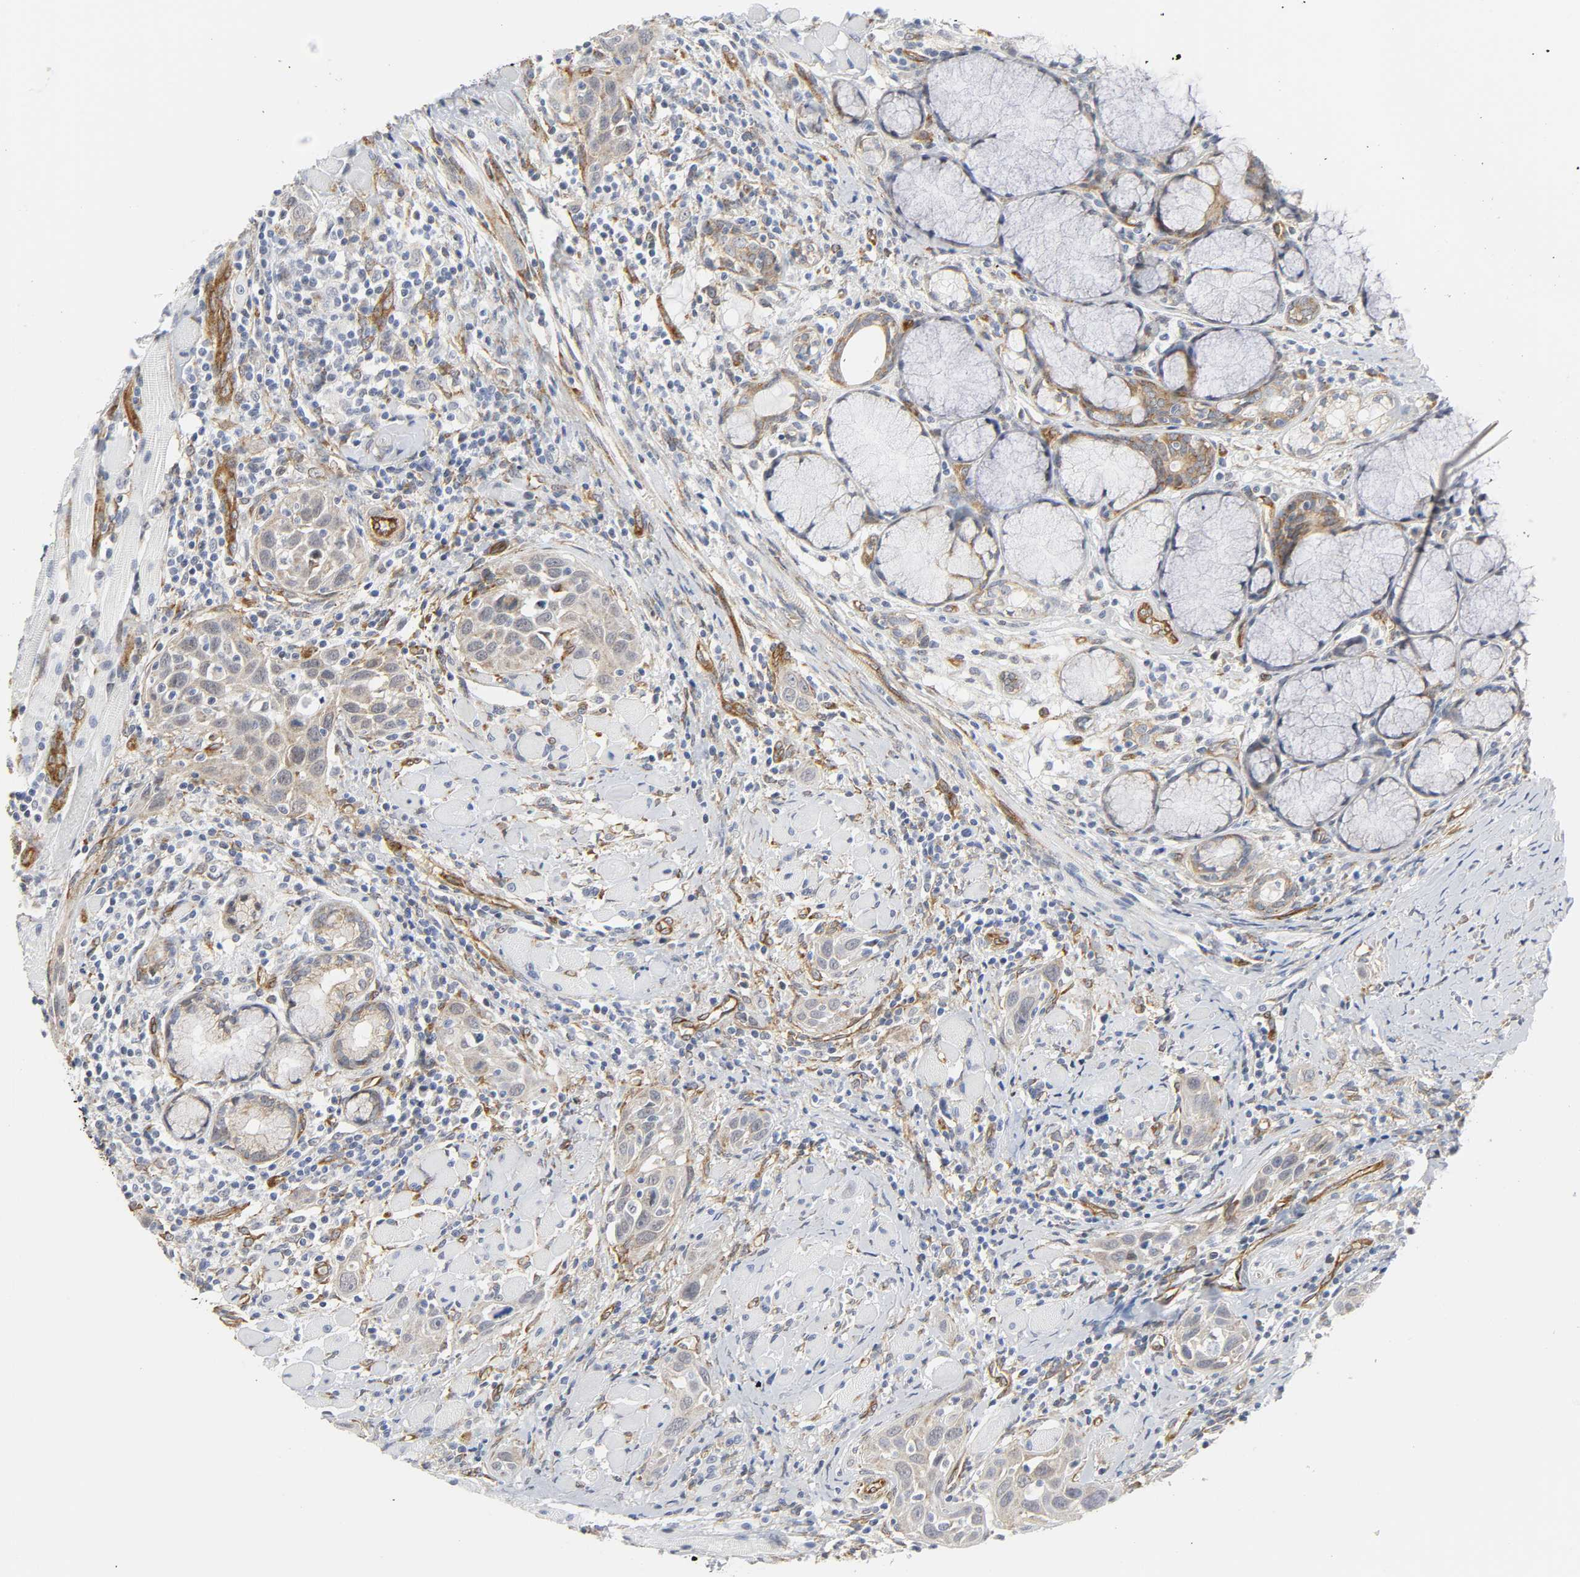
{"staining": {"intensity": "negative", "quantity": "none", "location": "none"}, "tissue": "head and neck cancer", "cell_type": "Tumor cells", "image_type": "cancer", "snomed": [{"axis": "morphology", "description": "Squamous cell carcinoma, NOS"}, {"axis": "topography", "description": "Oral tissue"}, {"axis": "topography", "description": "Head-Neck"}], "caption": "Head and neck squamous cell carcinoma was stained to show a protein in brown. There is no significant expression in tumor cells.", "gene": "DOCK1", "patient": {"sex": "female", "age": 50}}